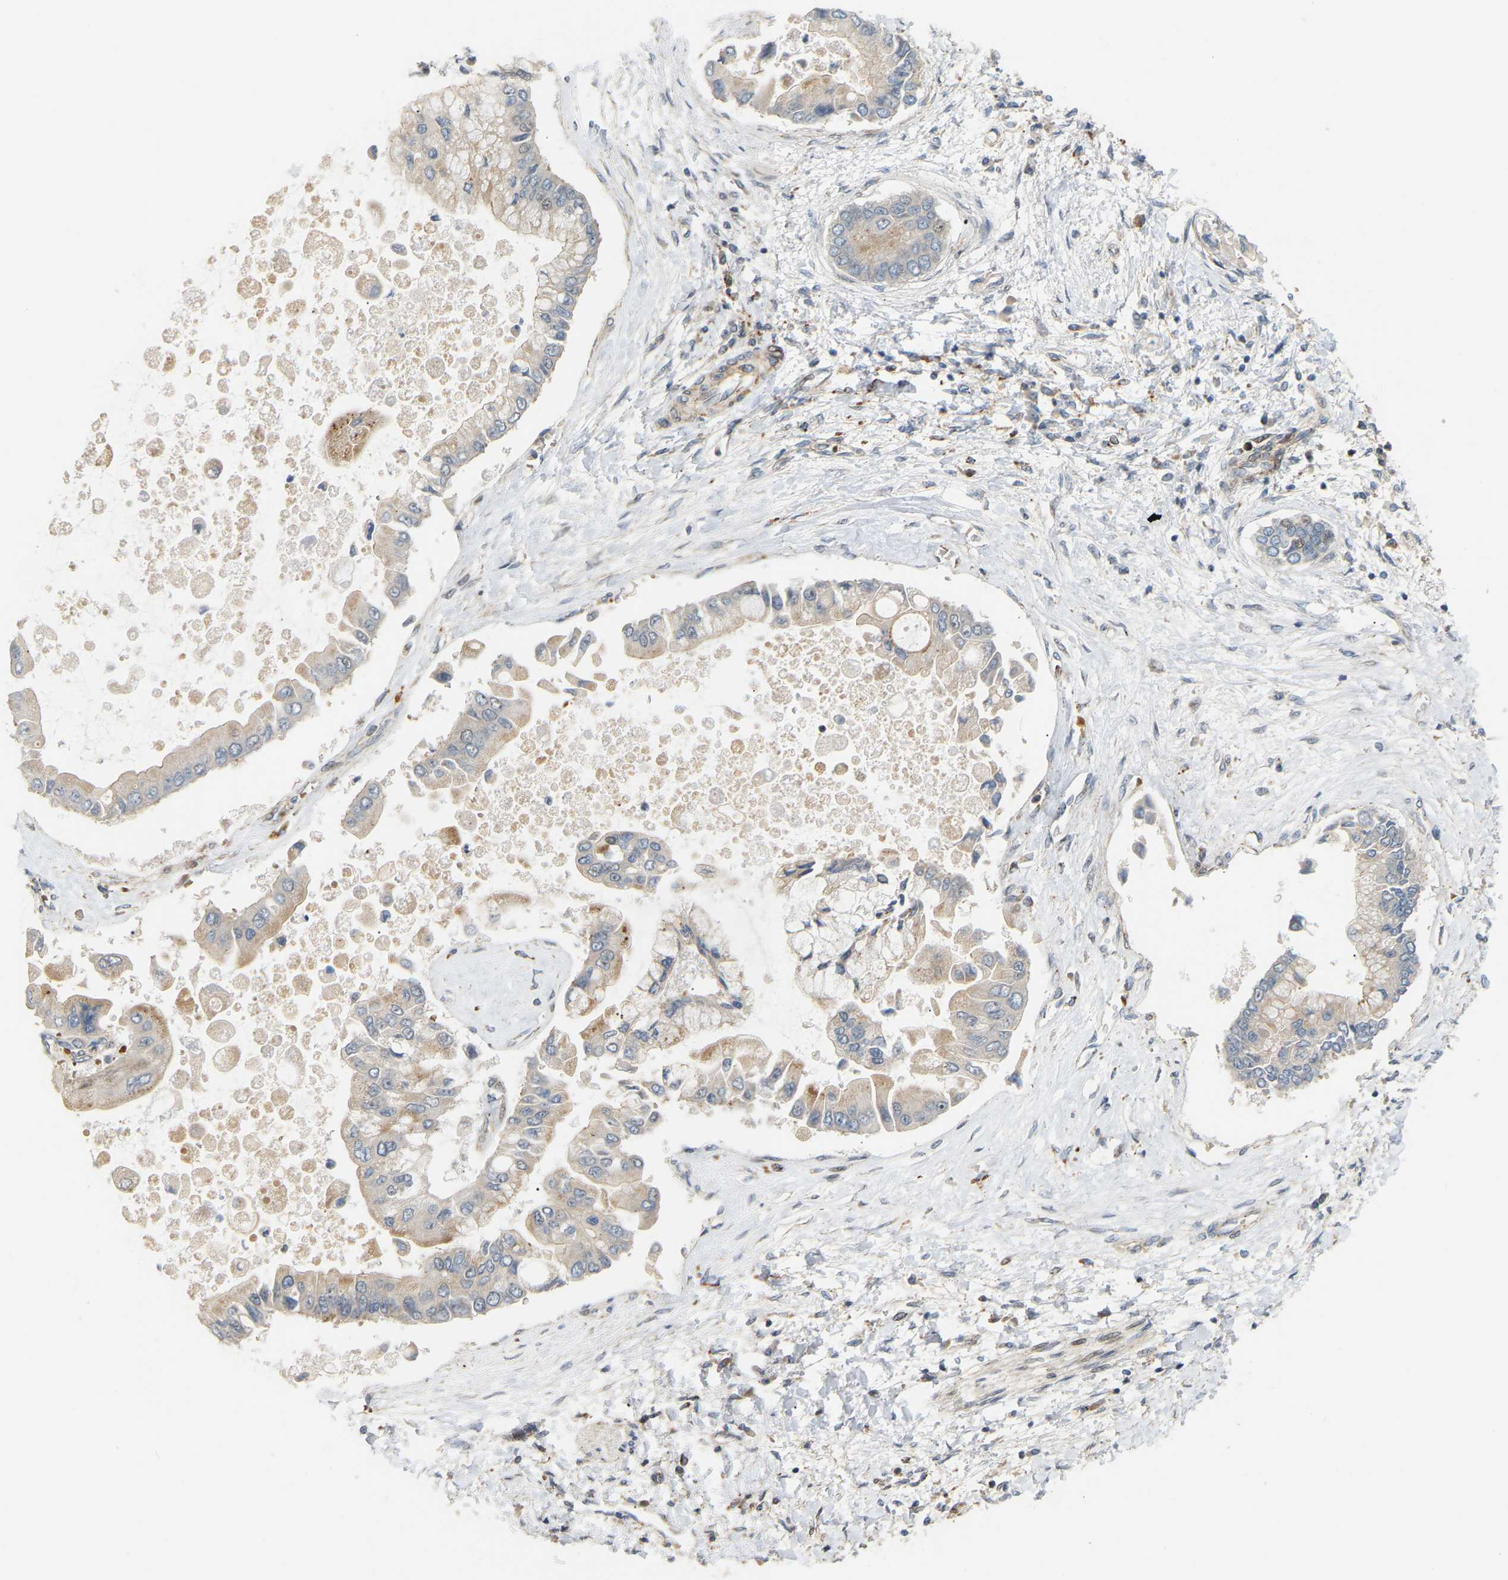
{"staining": {"intensity": "weak", "quantity": "25%-75%", "location": "cytoplasmic/membranous"}, "tissue": "liver cancer", "cell_type": "Tumor cells", "image_type": "cancer", "snomed": [{"axis": "morphology", "description": "Cholangiocarcinoma"}, {"axis": "topography", "description": "Liver"}], "caption": "IHC staining of liver cholangiocarcinoma, which reveals low levels of weak cytoplasmic/membranous positivity in approximately 25%-75% of tumor cells indicating weak cytoplasmic/membranous protein expression. The staining was performed using DAB (3,3'-diaminobenzidine) (brown) for protein detection and nuclei were counterstained in hematoxylin (blue).", "gene": "POGLUT2", "patient": {"sex": "male", "age": 50}}